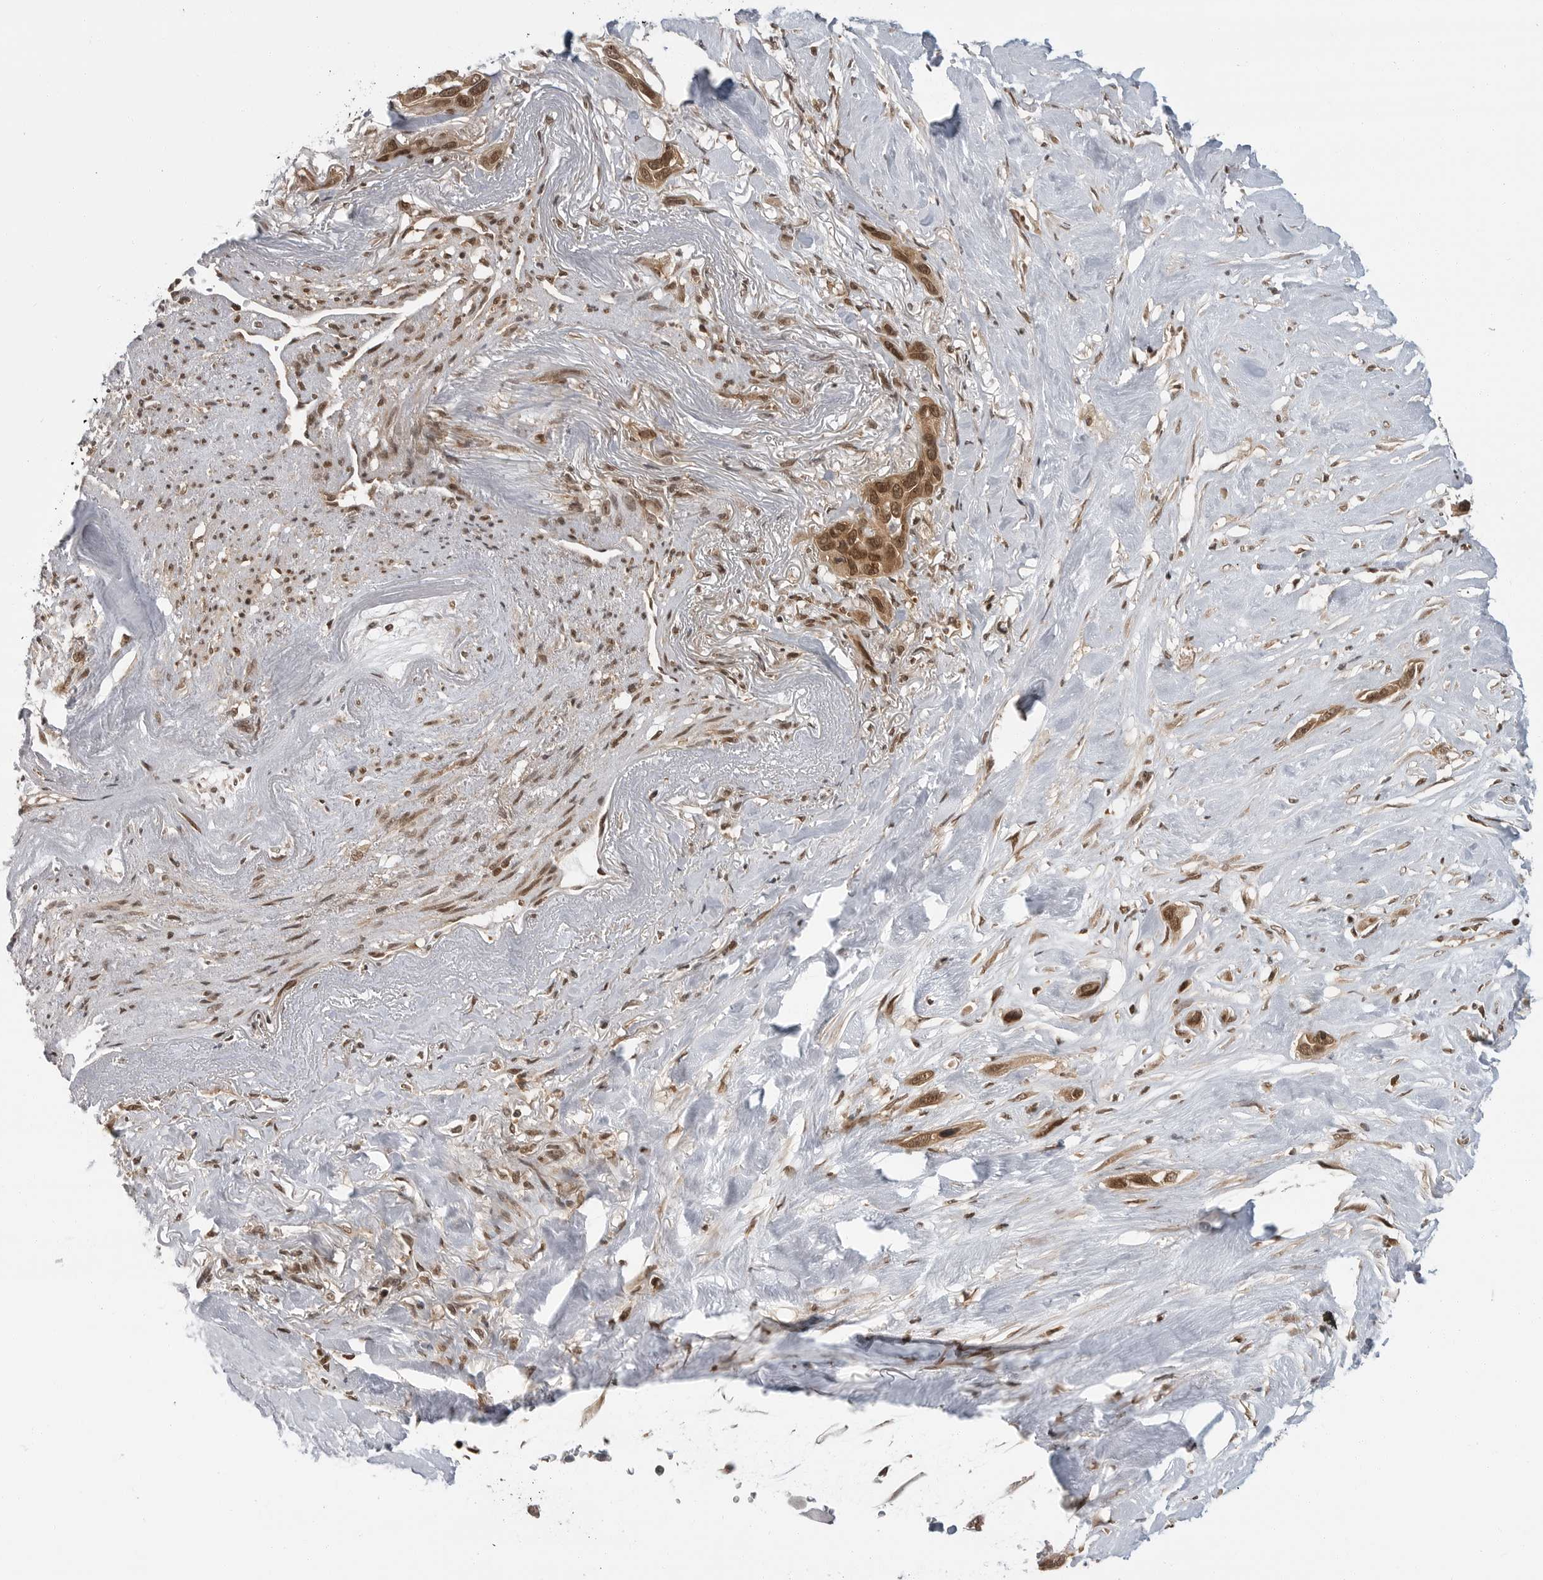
{"staining": {"intensity": "moderate", "quantity": ">75%", "location": "cytoplasmic/membranous,nuclear"}, "tissue": "pancreatic cancer", "cell_type": "Tumor cells", "image_type": "cancer", "snomed": [{"axis": "morphology", "description": "Adenocarcinoma, NOS"}, {"axis": "topography", "description": "Pancreas"}], "caption": "The immunohistochemical stain highlights moderate cytoplasmic/membranous and nuclear expression in tumor cells of adenocarcinoma (pancreatic) tissue.", "gene": "SZRD1", "patient": {"sex": "female", "age": 60}}